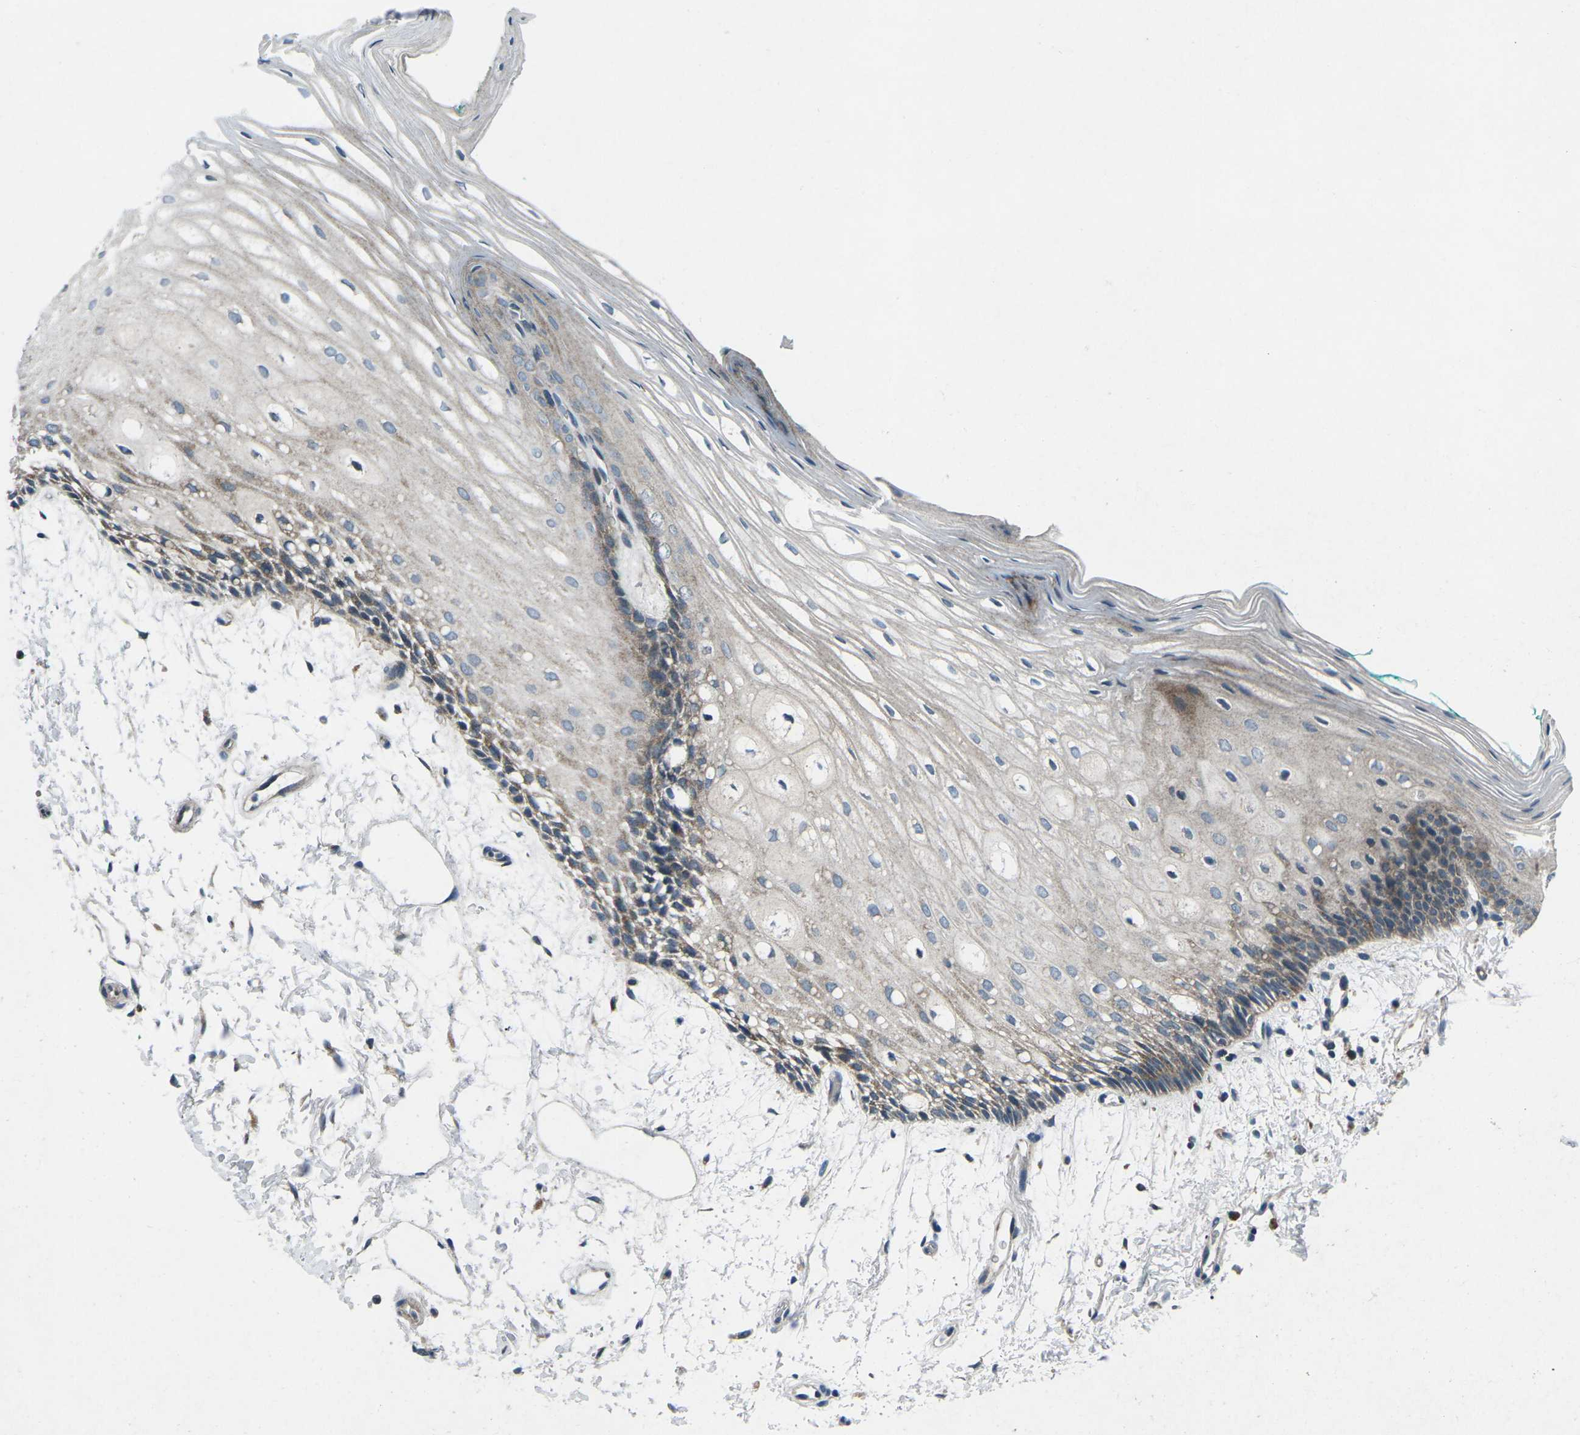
{"staining": {"intensity": "moderate", "quantity": ">75%", "location": "cytoplasmic/membranous"}, "tissue": "oral mucosa", "cell_type": "Squamous epithelial cells", "image_type": "normal", "snomed": [{"axis": "morphology", "description": "Normal tissue, NOS"}, {"axis": "topography", "description": "Skeletal muscle"}, {"axis": "topography", "description": "Oral tissue"}, {"axis": "topography", "description": "Peripheral nerve tissue"}], "caption": "Protein analysis of normal oral mucosa shows moderate cytoplasmic/membranous positivity in approximately >75% of squamous epithelial cells. Using DAB (3,3'-diaminobenzidine) (brown) and hematoxylin (blue) stains, captured at high magnification using brightfield microscopy.", "gene": "CDK16", "patient": {"sex": "female", "age": 84}}